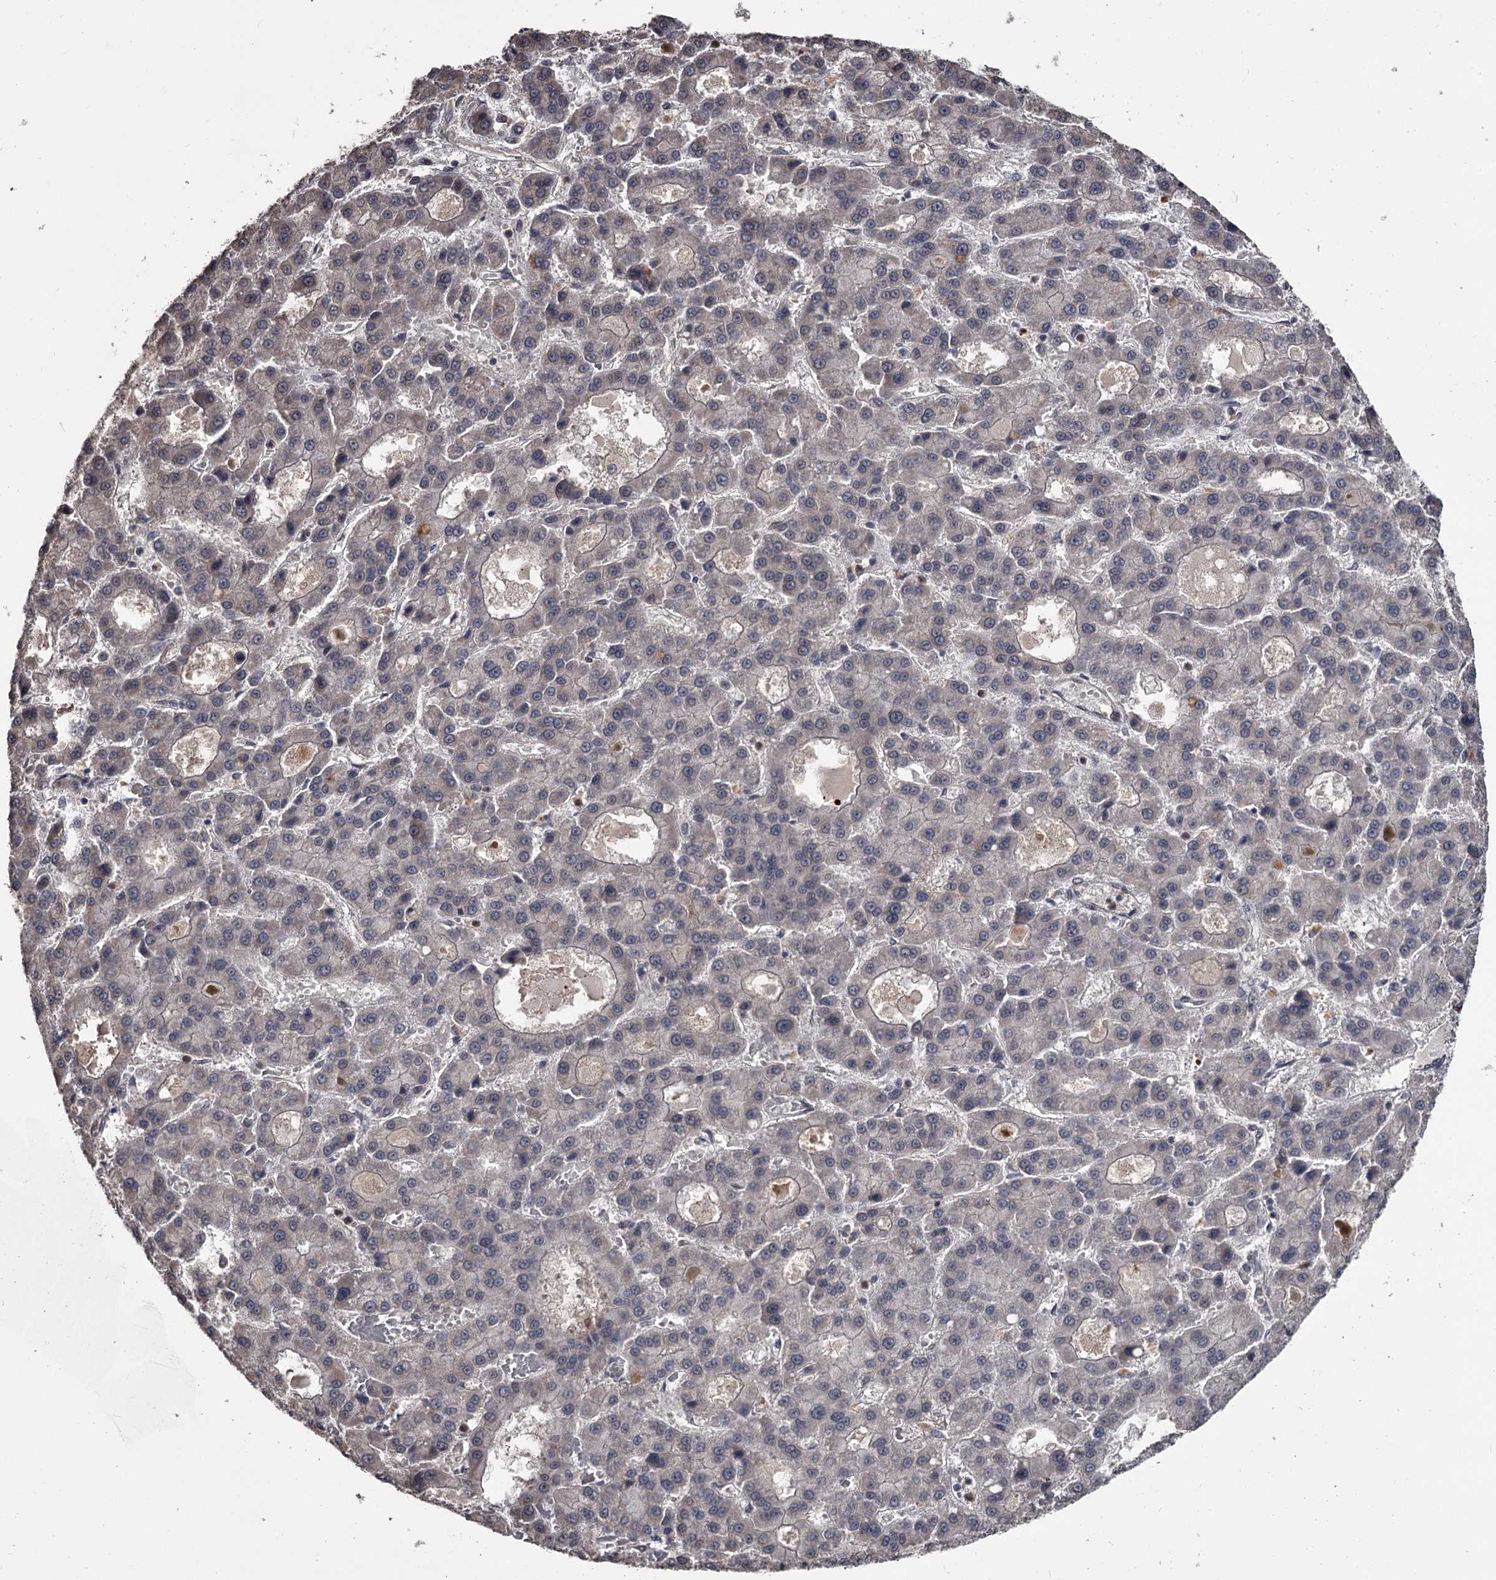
{"staining": {"intensity": "negative", "quantity": "none", "location": "none"}, "tissue": "liver cancer", "cell_type": "Tumor cells", "image_type": "cancer", "snomed": [{"axis": "morphology", "description": "Carcinoma, Hepatocellular, NOS"}, {"axis": "topography", "description": "Liver"}], "caption": "IHC of liver hepatocellular carcinoma displays no expression in tumor cells. Nuclei are stained in blue.", "gene": "PRPF40B", "patient": {"sex": "male", "age": 70}}